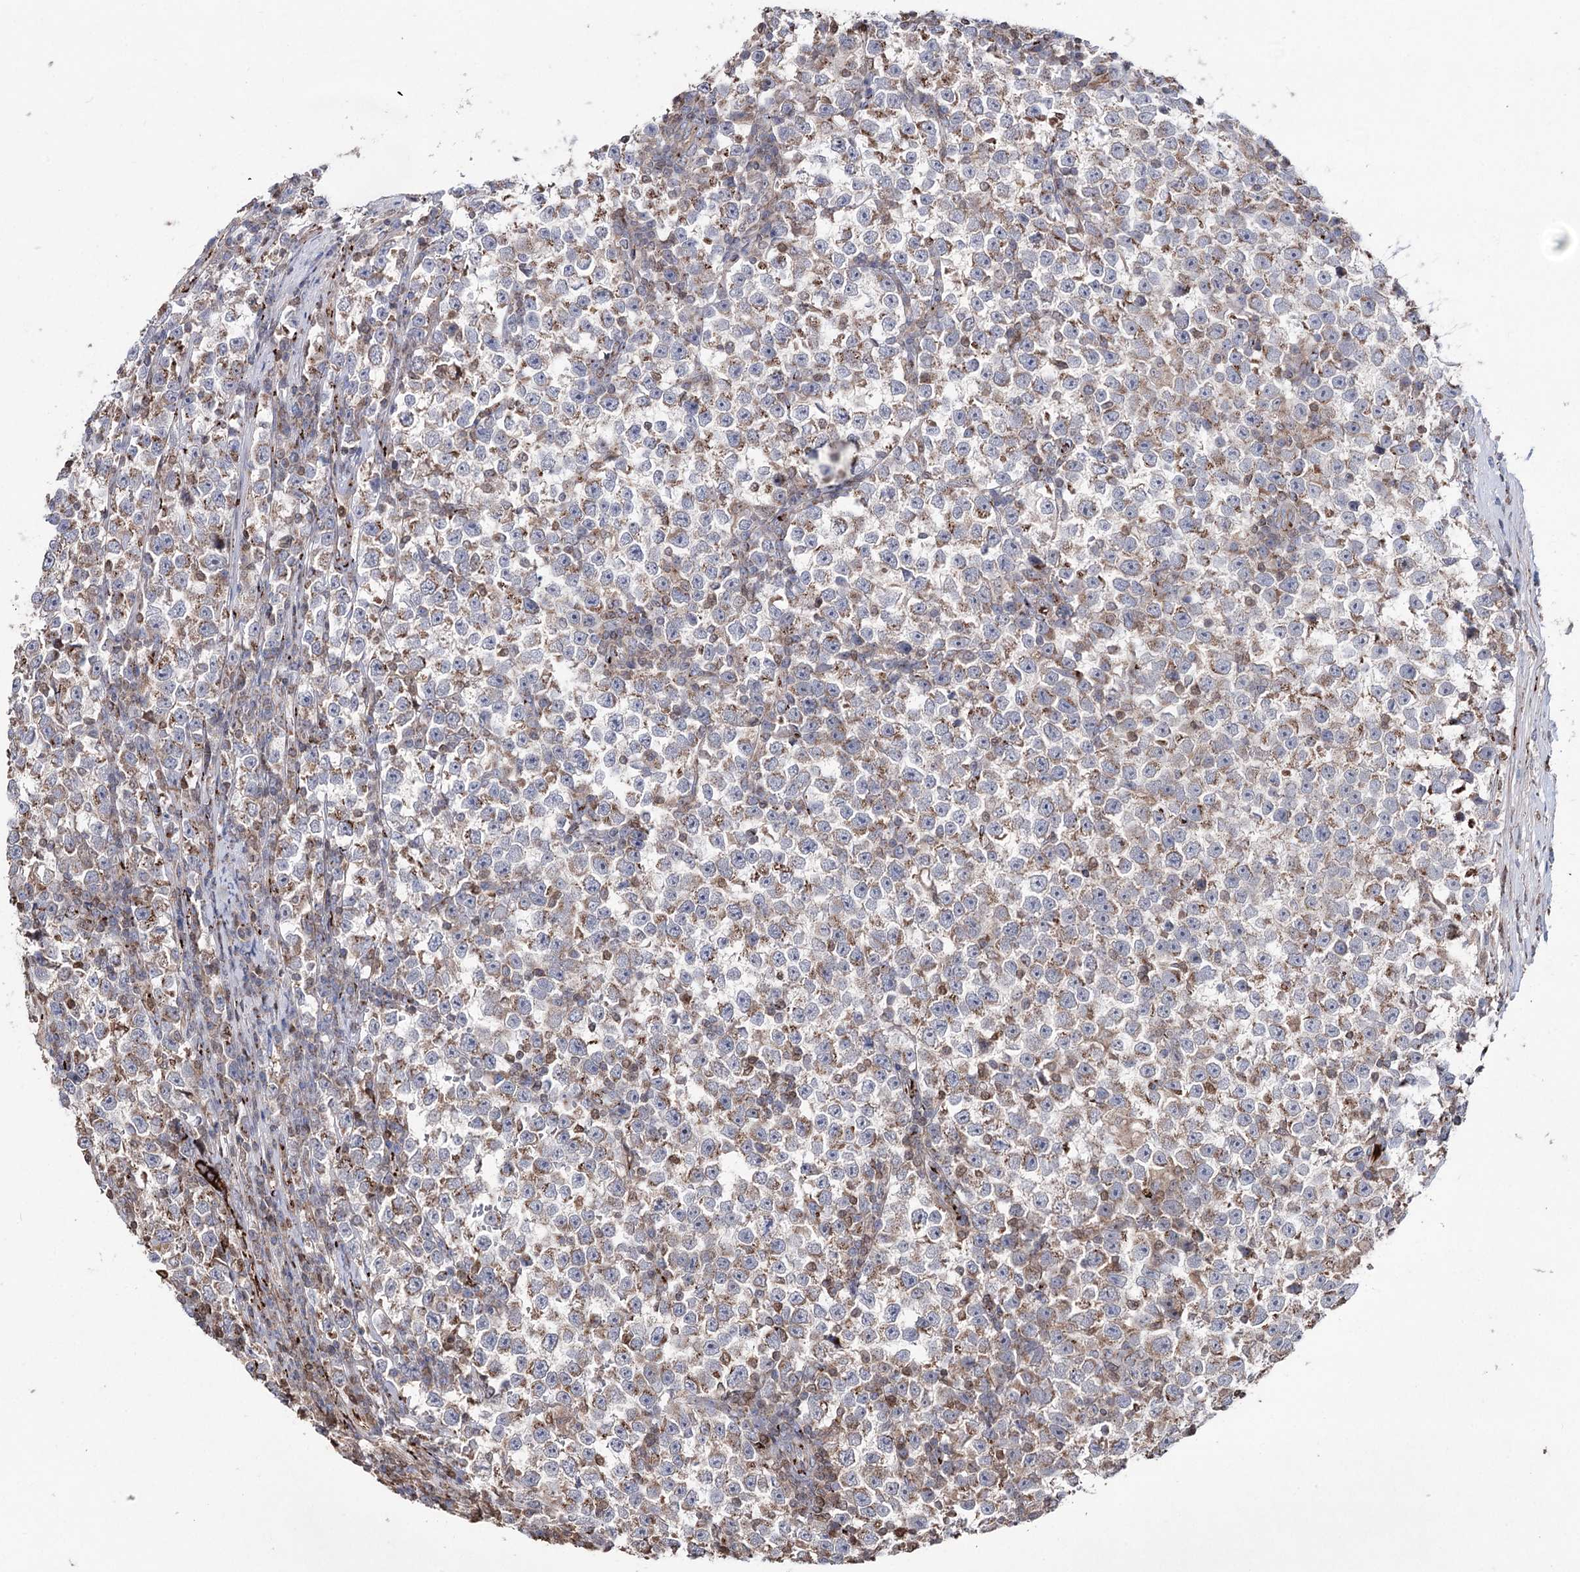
{"staining": {"intensity": "moderate", "quantity": "25%-75%", "location": "cytoplasmic/membranous"}, "tissue": "testis cancer", "cell_type": "Tumor cells", "image_type": "cancer", "snomed": [{"axis": "morphology", "description": "Normal tissue, NOS"}, {"axis": "morphology", "description": "Seminoma, NOS"}, {"axis": "topography", "description": "Testis"}], "caption": "This micrograph demonstrates immunohistochemistry (IHC) staining of human testis cancer, with medium moderate cytoplasmic/membranous positivity in about 25%-75% of tumor cells.", "gene": "ARHGAP20", "patient": {"sex": "male", "age": 43}}